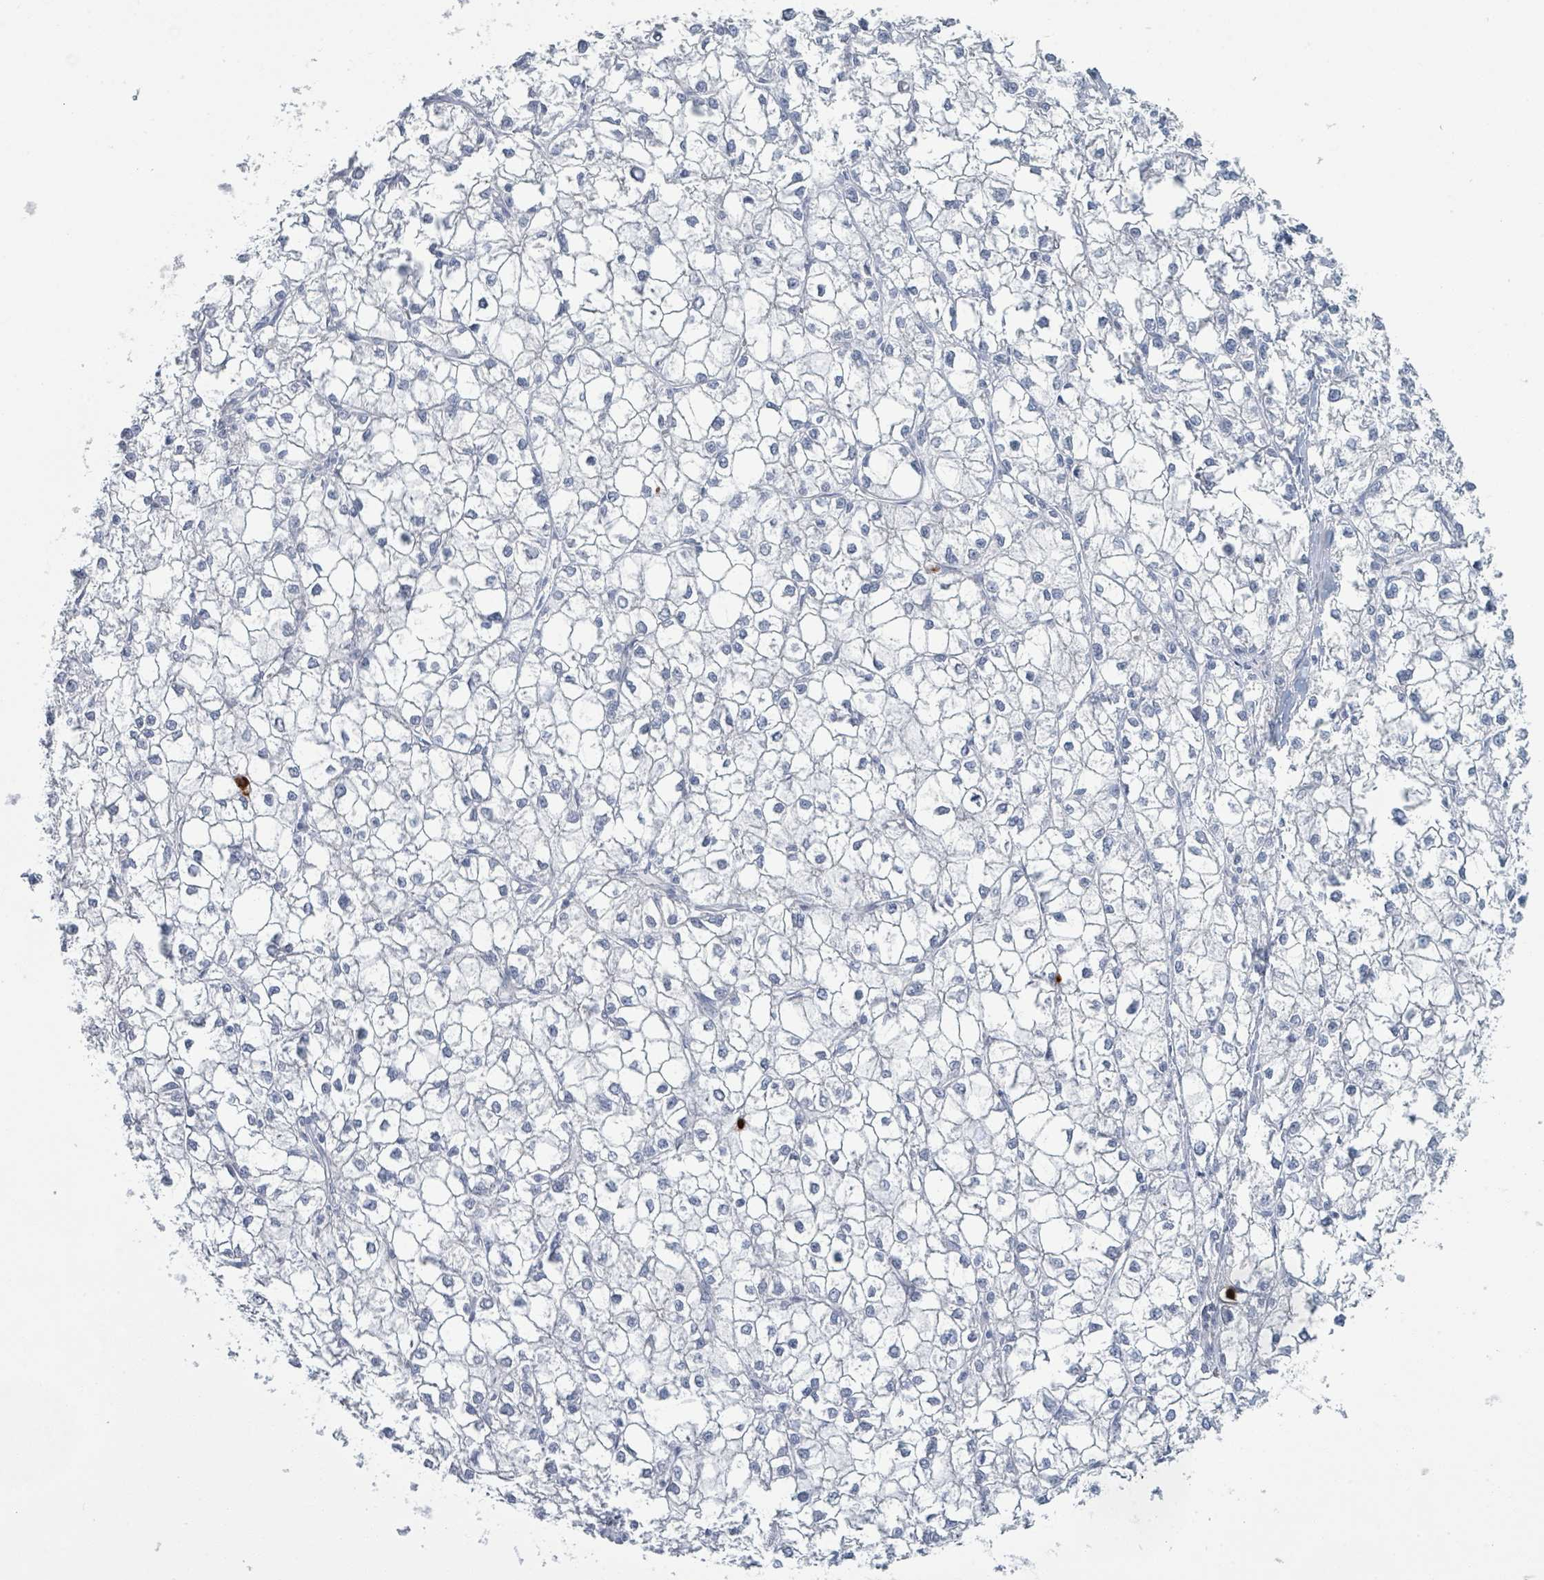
{"staining": {"intensity": "negative", "quantity": "none", "location": "none"}, "tissue": "liver cancer", "cell_type": "Tumor cells", "image_type": "cancer", "snomed": [{"axis": "morphology", "description": "Carcinoma, Hepatocellular, NOS"}, {"axis": "topography", "description": "Liver"}], "caption": "Immunohistochemistry image of neoplastic tissue: human liver cancer stained with DAB displays no significant protein expression in tumor cells.", "gene": "DEFA4", "patient": {"sex": "female", "age": 43}}